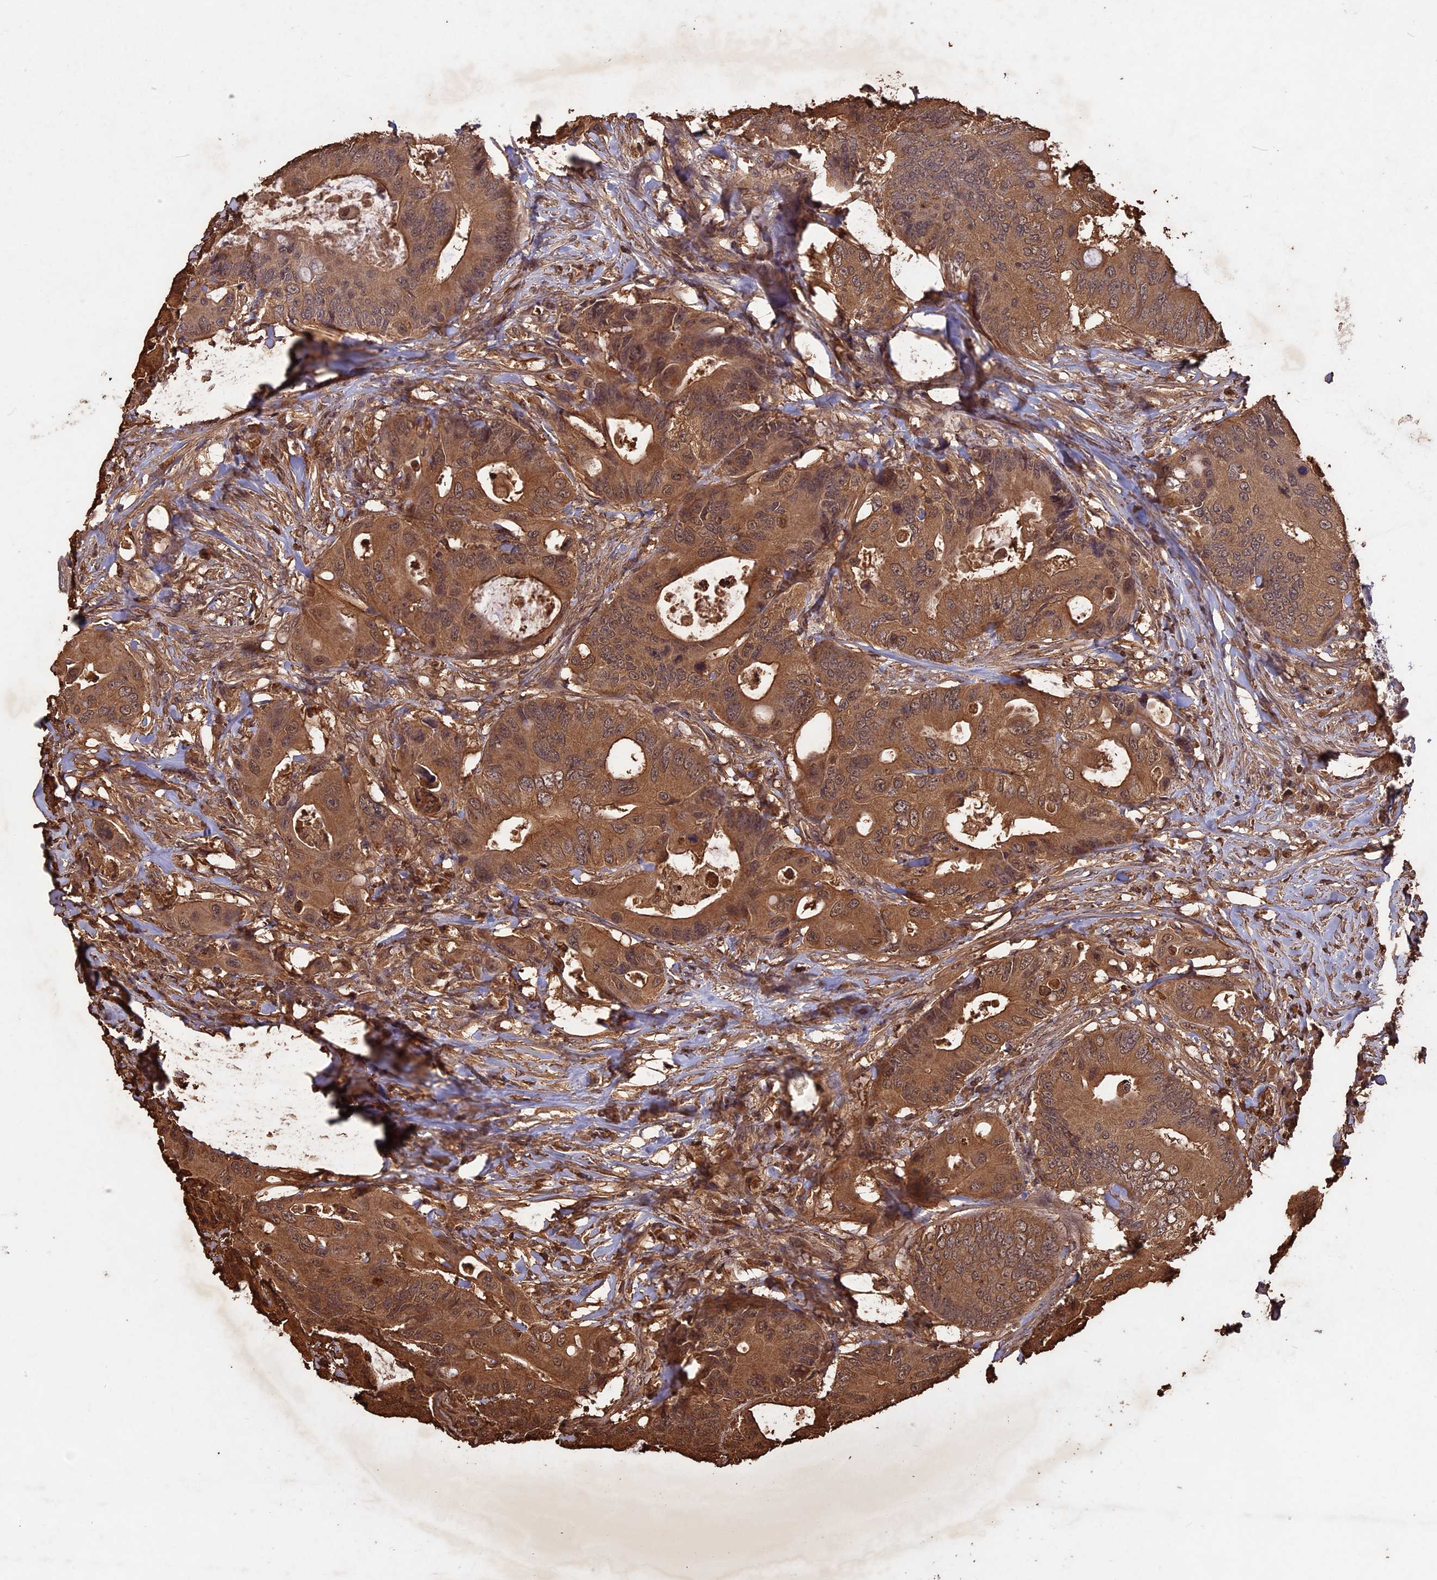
{"staining": {"intensity": "moderate", "quantity": ">75%", "location": "cytoplasmic/membranous,nuclear"}, "tissue": "colorectal cancer", "cell_type": "Tumor cells", "image_type": "cancer", "snomed": [{"axis": "morphology", "description": "Adenocarcinoma, NOS"}, {"axis": "topography", "description": "Colon"}], "caption": "Immunohistochemical staining of adenocarcinoma (colorectal) shows medium levels of moderate cytoplasmic/membranous and nuclear protein expression in approximately >75% of tumor cells. (Stains: DAB in brown, nuclei in blue, Microscopy: brightfield microscopy at high magnification).", "gene": "ADO", "patient": {"sex": "male", "age": 71}}